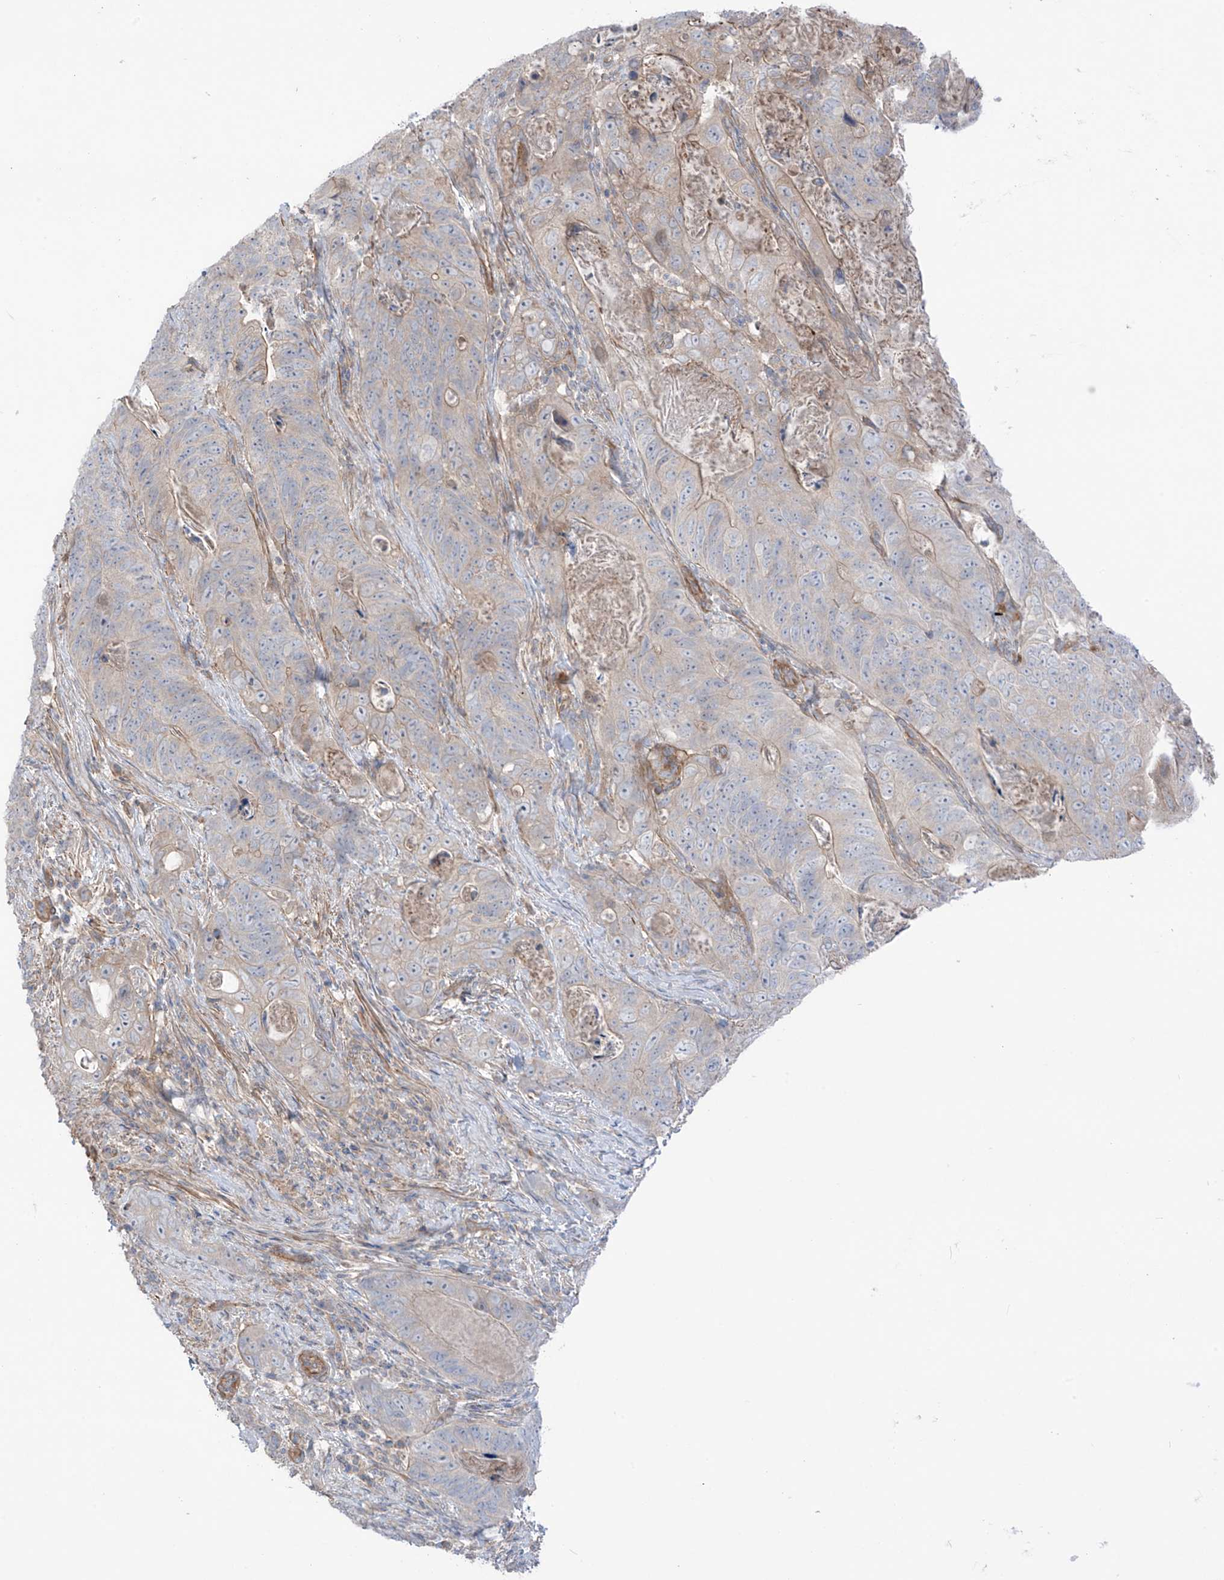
{"staining": {"intensity": "weak", "quantity": "<25%", "location": "cytoplasmic/membranous"}, "tissue": "stomach cancer", "cell_type": "Tumor cells", "image_type": "cancer", "snomed": [{"axis": "morphology", "description": "Normal tissue, NOS"}, {"axis": "morphology", "description": "Adenocarcinoma, NOS"}, {"axis": "topography", "description": "Stomach"}], "caption": "This histopathology image is of stomach cancer (adenocarcinoma) stained with immunohistochemistry to label a protein in brown with the nuclei are counter-stained blue. There is no positivity in tumor cells.", "gene": "TRMU", "patient": {"sex": "female", "age": 89}}